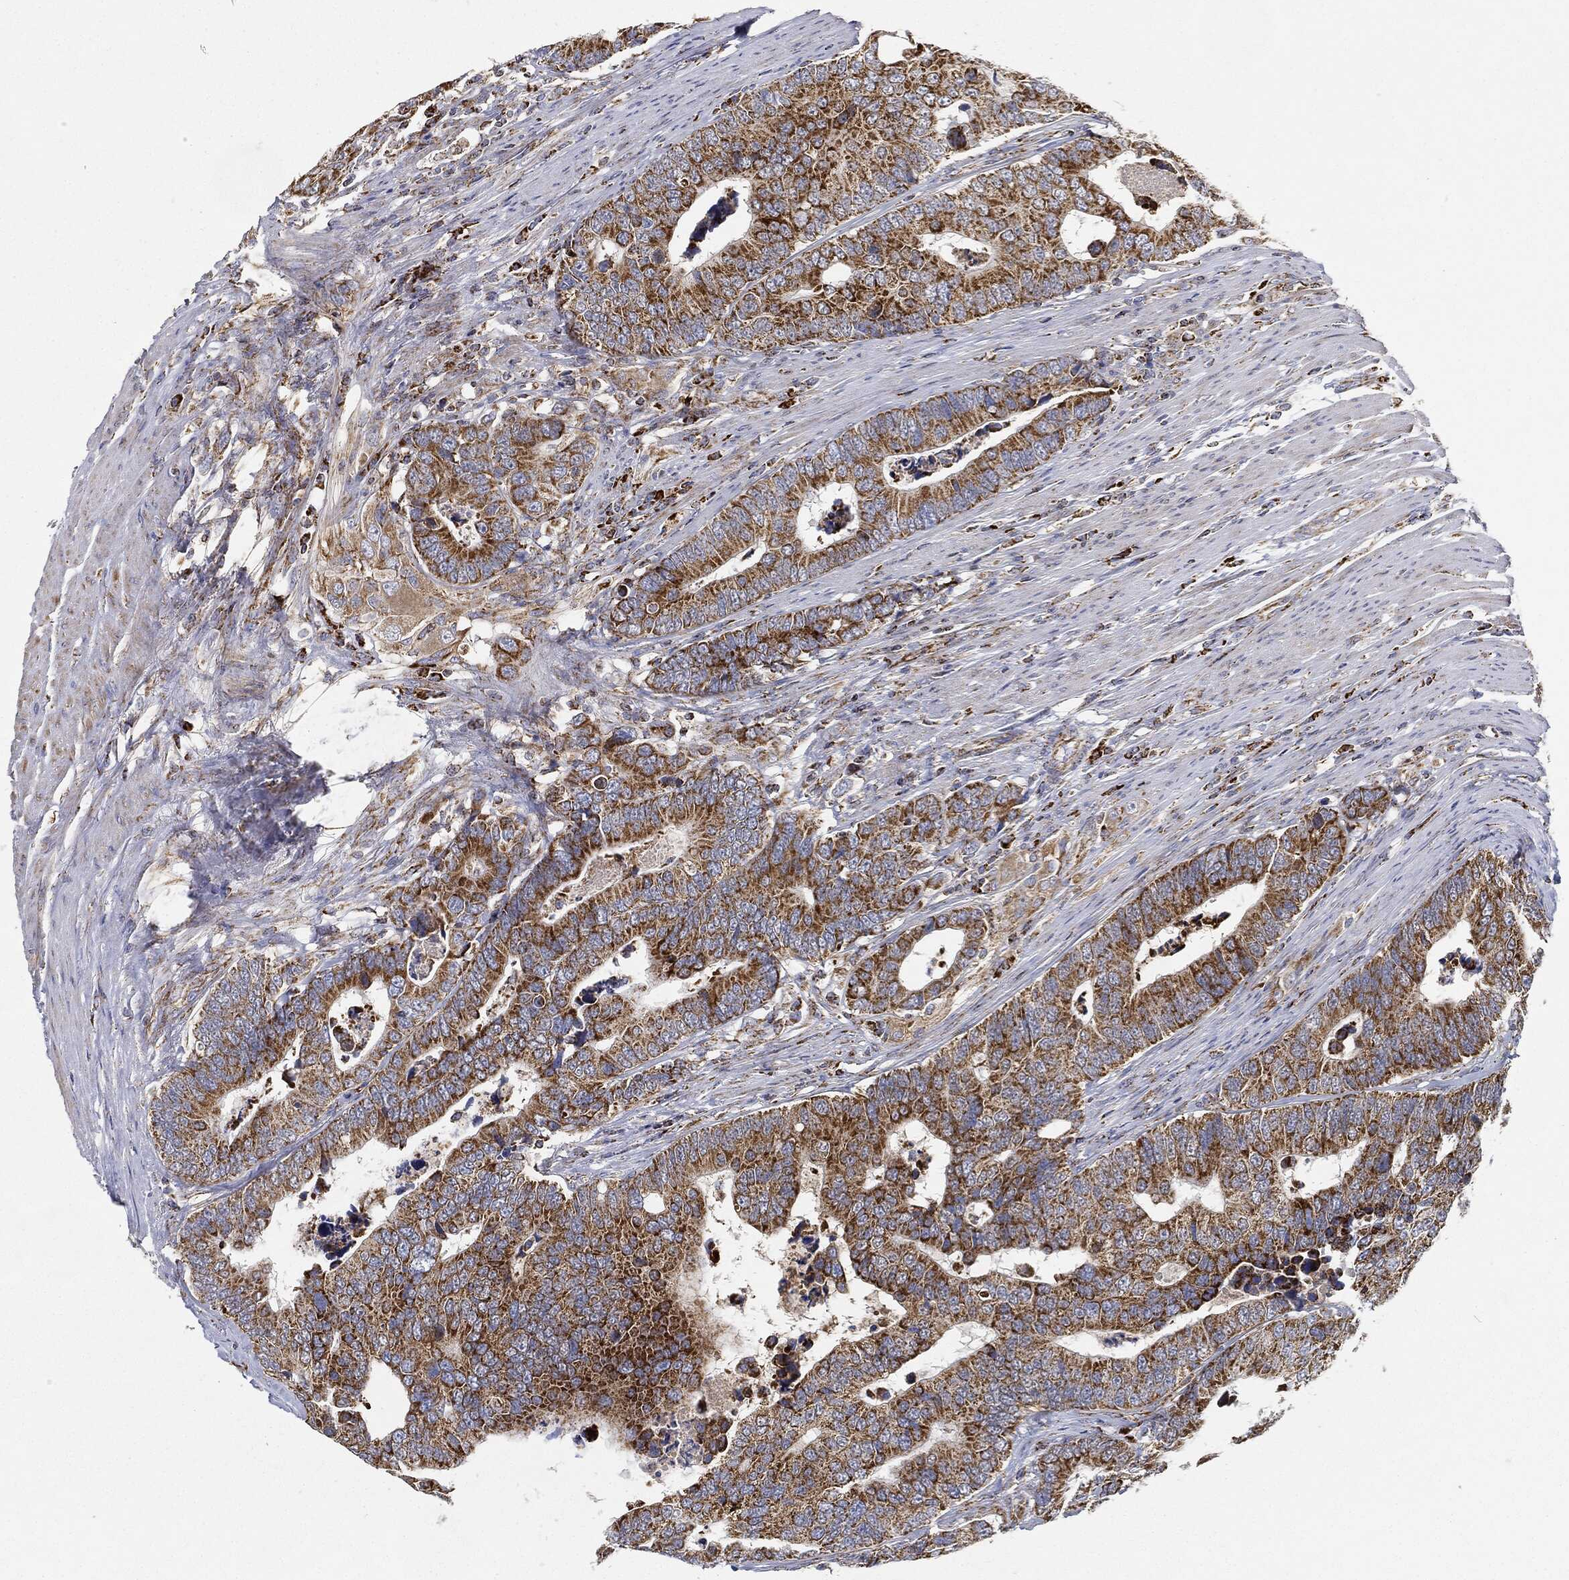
{"staining": {"intensity": "strong", "quantity": ">75%", "location": "cytoplasmic/membranous"}, "tissue": "colorectal cancer", "cell_type": "Tumor cells", "image_type": "cancer", "snomed": [{"axis": "morphology", "description": "Adenocarcinoma, NOS"}, {"axis": "topography", "description": "Colon"}], "caption": "Colorectal cancer stained for a protein displays strong cytoplasmic/membranous positivity in tumor cells.", "gene": "CAPN15", "patient": {"sex": "female", "age": 72}}